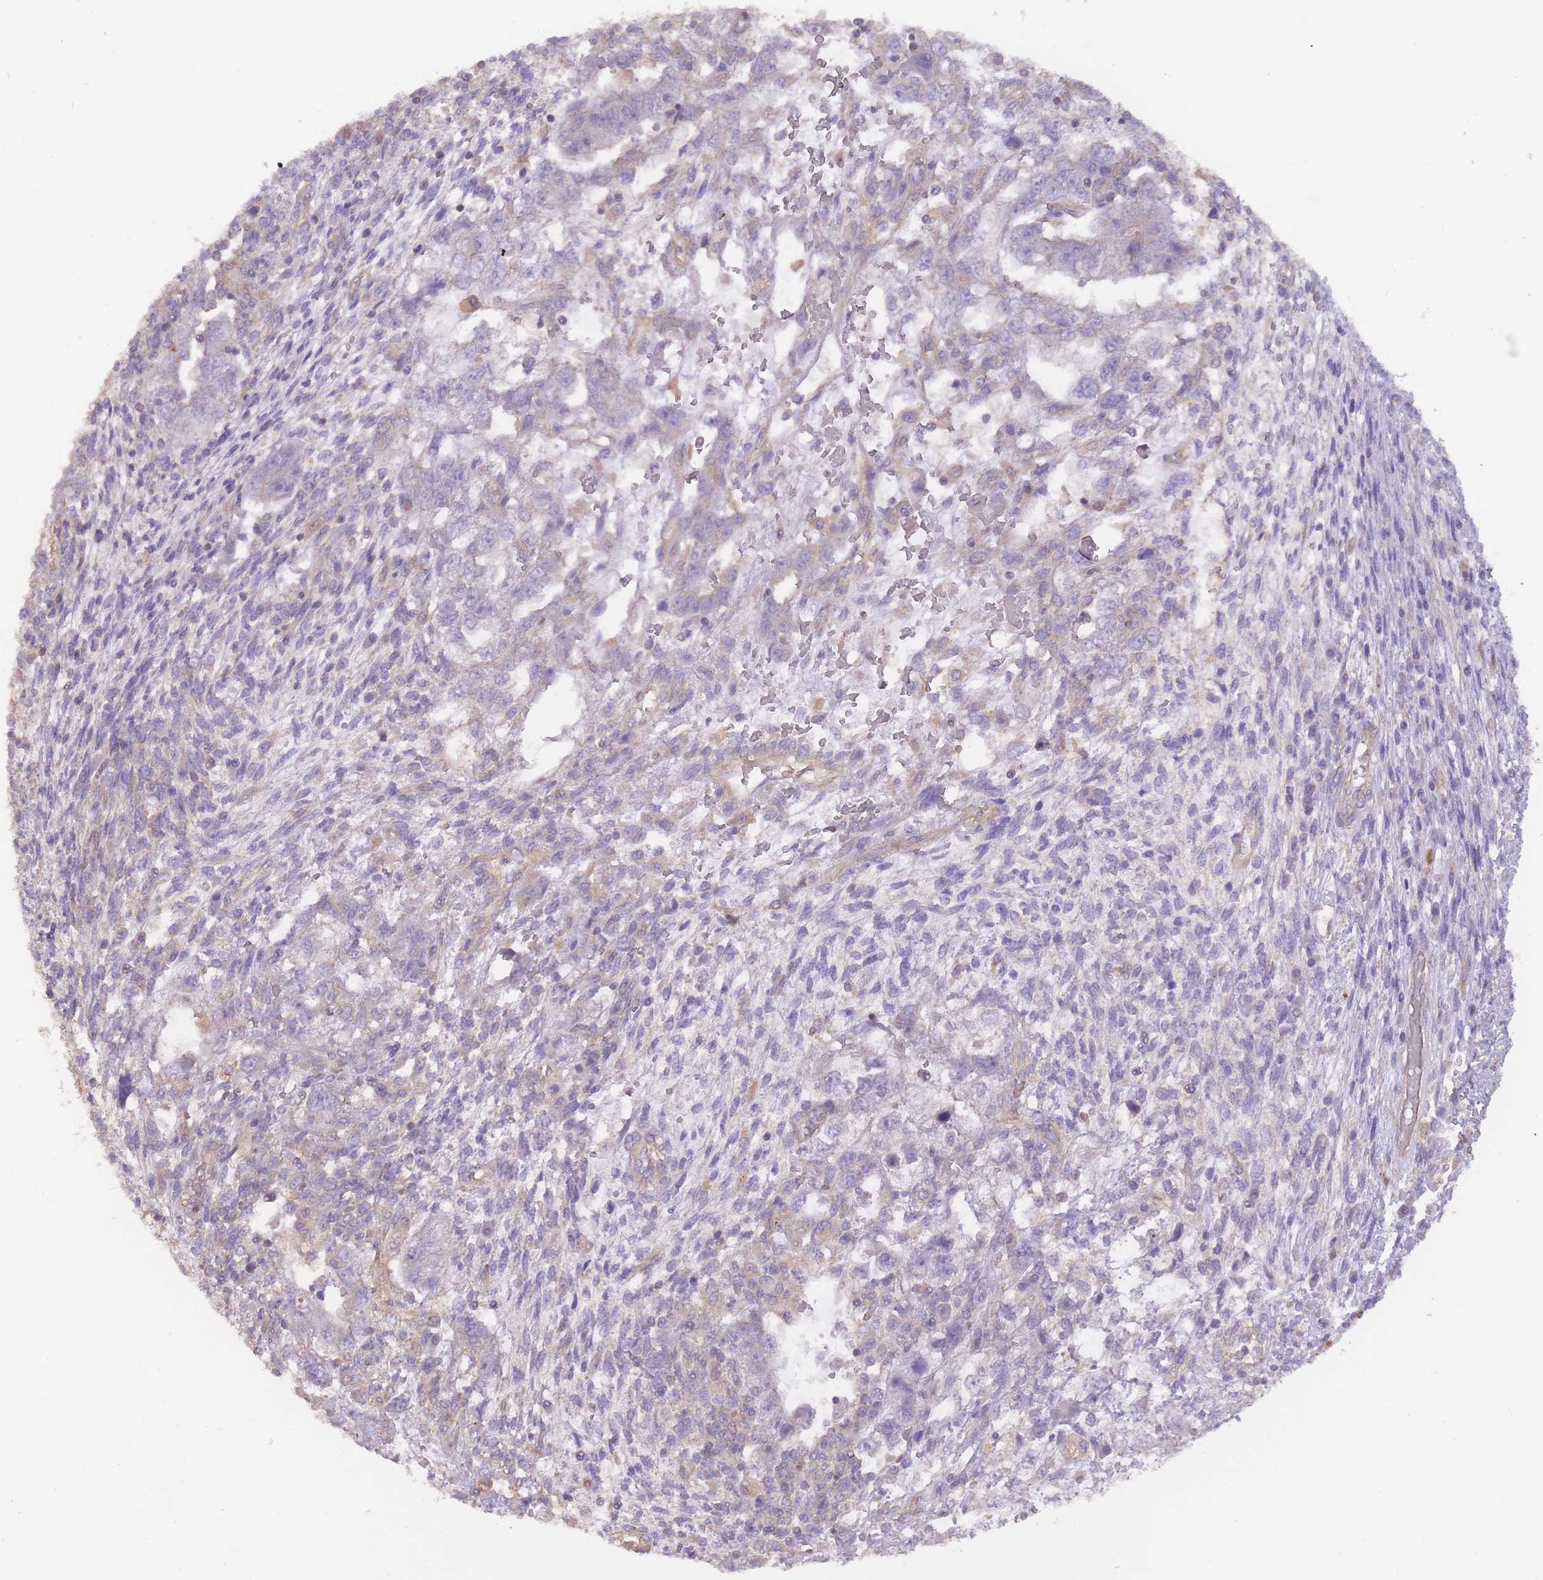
{"staining": {"intensity": "weak", "quantity": "<25%", "location": "cytoplasmic/membranous"}, "tissue": "testis cancer", "cell_type": "Tumor cells", "image_type": "cancer", "snomed": [{"axis": "morphology", "description": "Carcinoma, Embryonal, NOS"}, {"axis": "topography", "description": "Testis"}], "caption": "Tumor cells show no significant staining in testis cancer (embryonal carcinoma).", "gene": "ARMH3", "patient": {"sex": "male", "age": 26}}